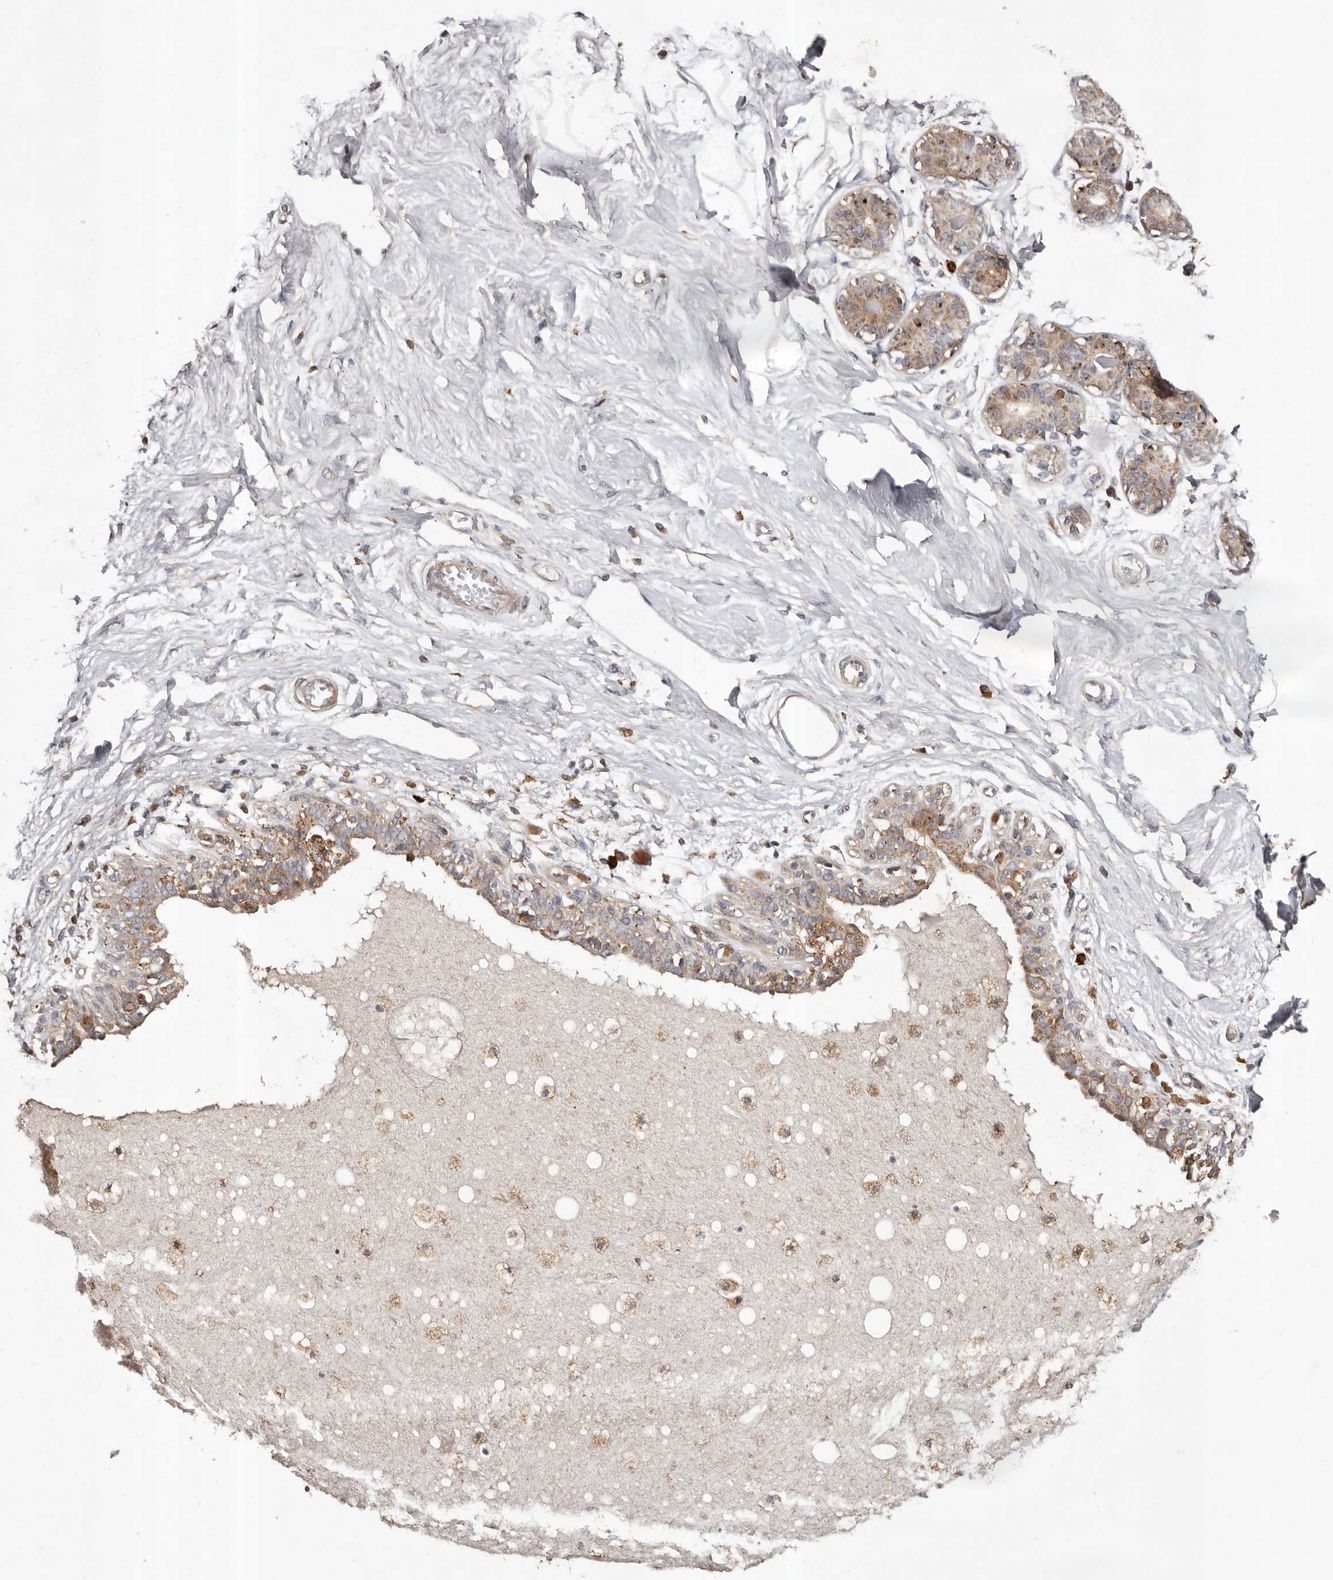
{"staining": {"intensity": "negative", "quantity": "none", "location": "none"}, "tissue": "breast", "cell_type": "Adipocytes", "image_type": "normal", "snomed": [{"axis": "morphology", "description": "Normal tissue, NOS"}, {"axis": "topography", "description": "Breast"}], "caption": "Immunohistochemistry (IHC) image of benign human breast stained for a protein (brown), which shows no positivity in adipocytes.", "gene": "STEAP2", "patient": {"sex": "female", "age": 45}}